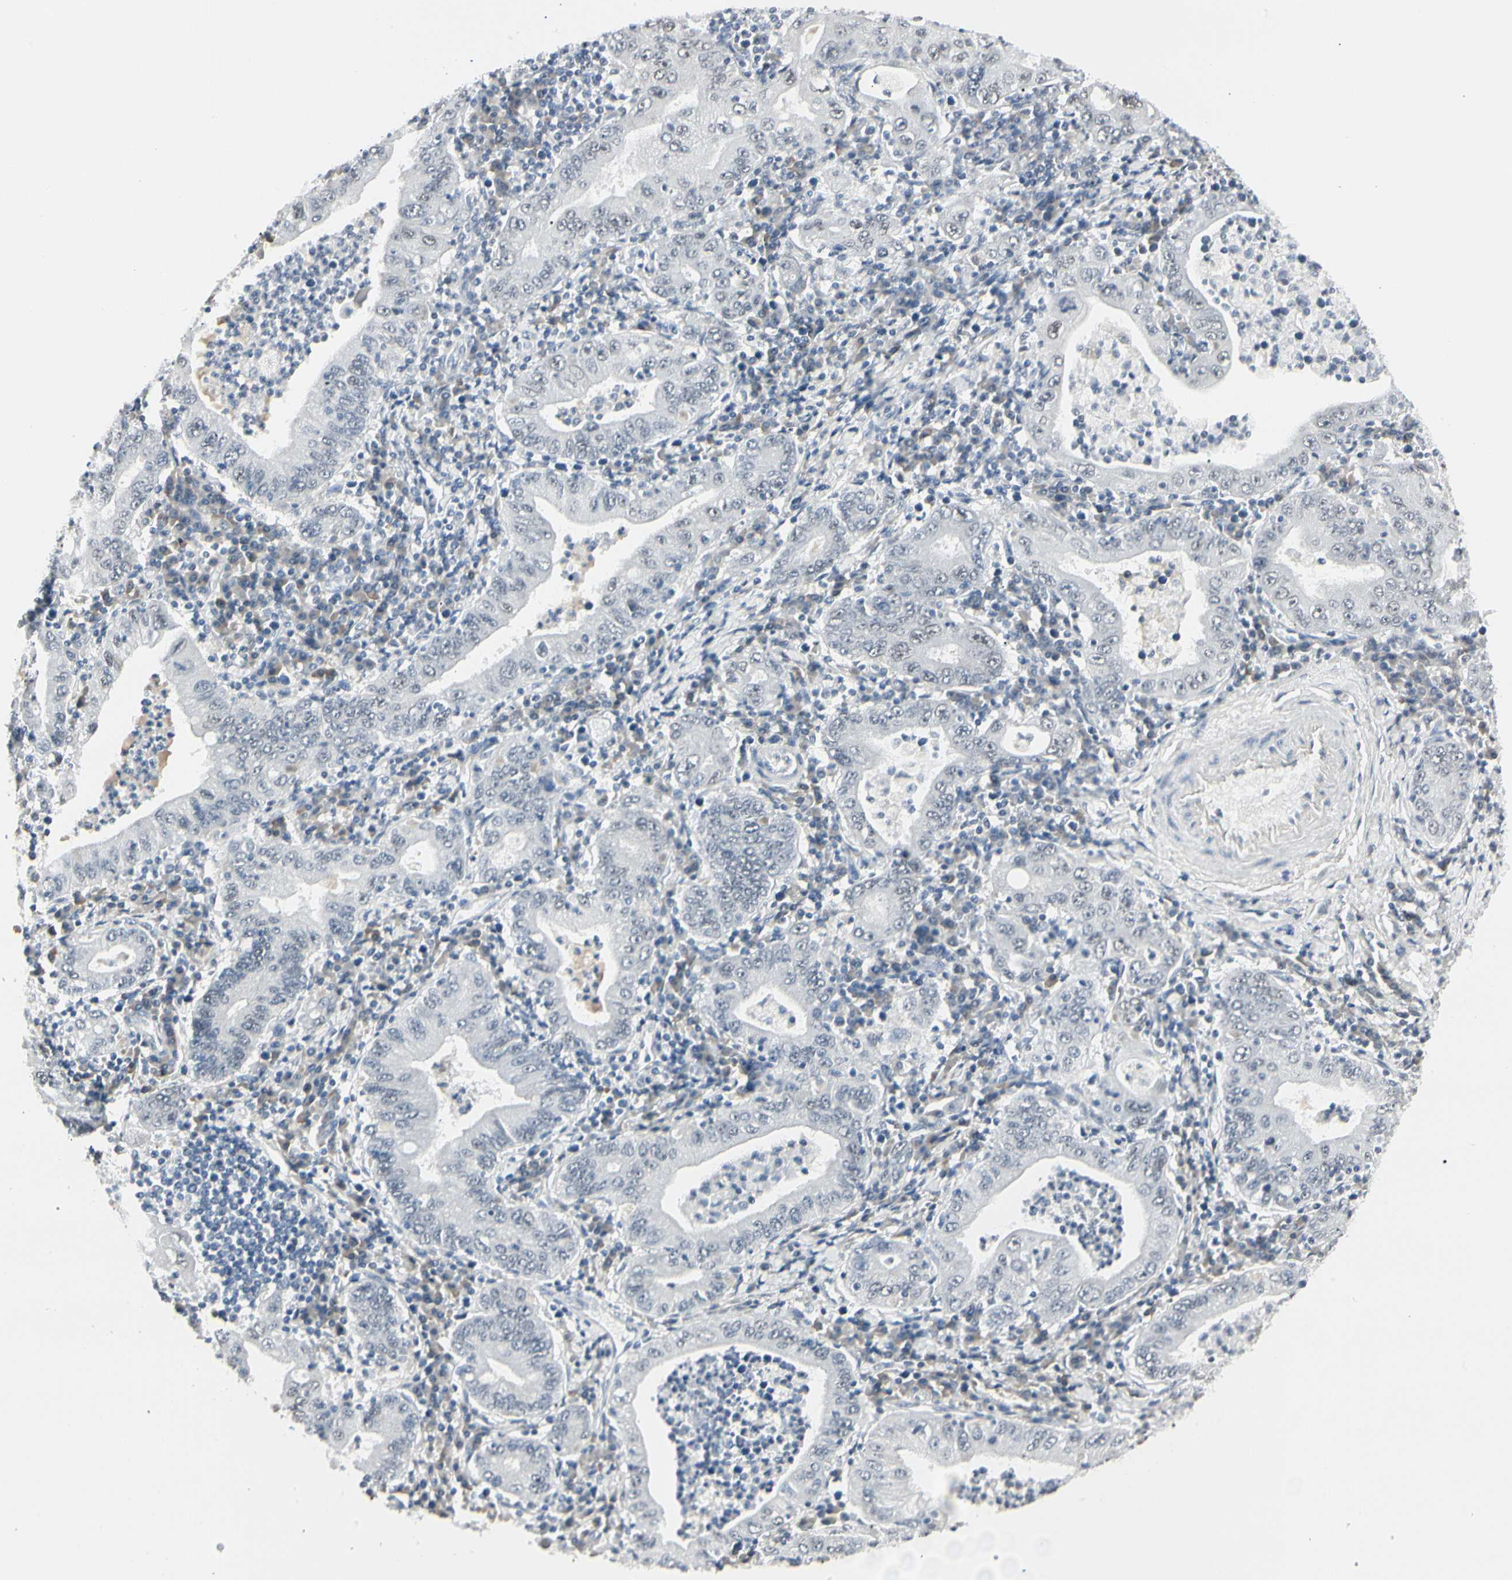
{"staining": {"intensity": "negative", "quantity": "none", "location": "none"}, "tissue": "stomach cancer", "cell_type": "Tumor cells", "image_type": "cancer", "snomed": [{"axis": "morphology", "description": "Normal tissue, NOS"}, {"axis": "morphology", "description": "Adenocarcinoma, NOS"}, {"axis": "topography", "description": "Esophagus"}, {"axis": "topography", "description": "Stomach, upper"}, {"axis": "topography", "description": "Peripheral nerve tissue"}], "caption": "High power microscopy photomicrograph of an immunohistochemistry histopathology image of stomach cancer (adenocarcinoma), revealing no significant expression in tumor cells.", "gene": "ZBTB7B", "patient": {"sex": "male", "age": 62}}